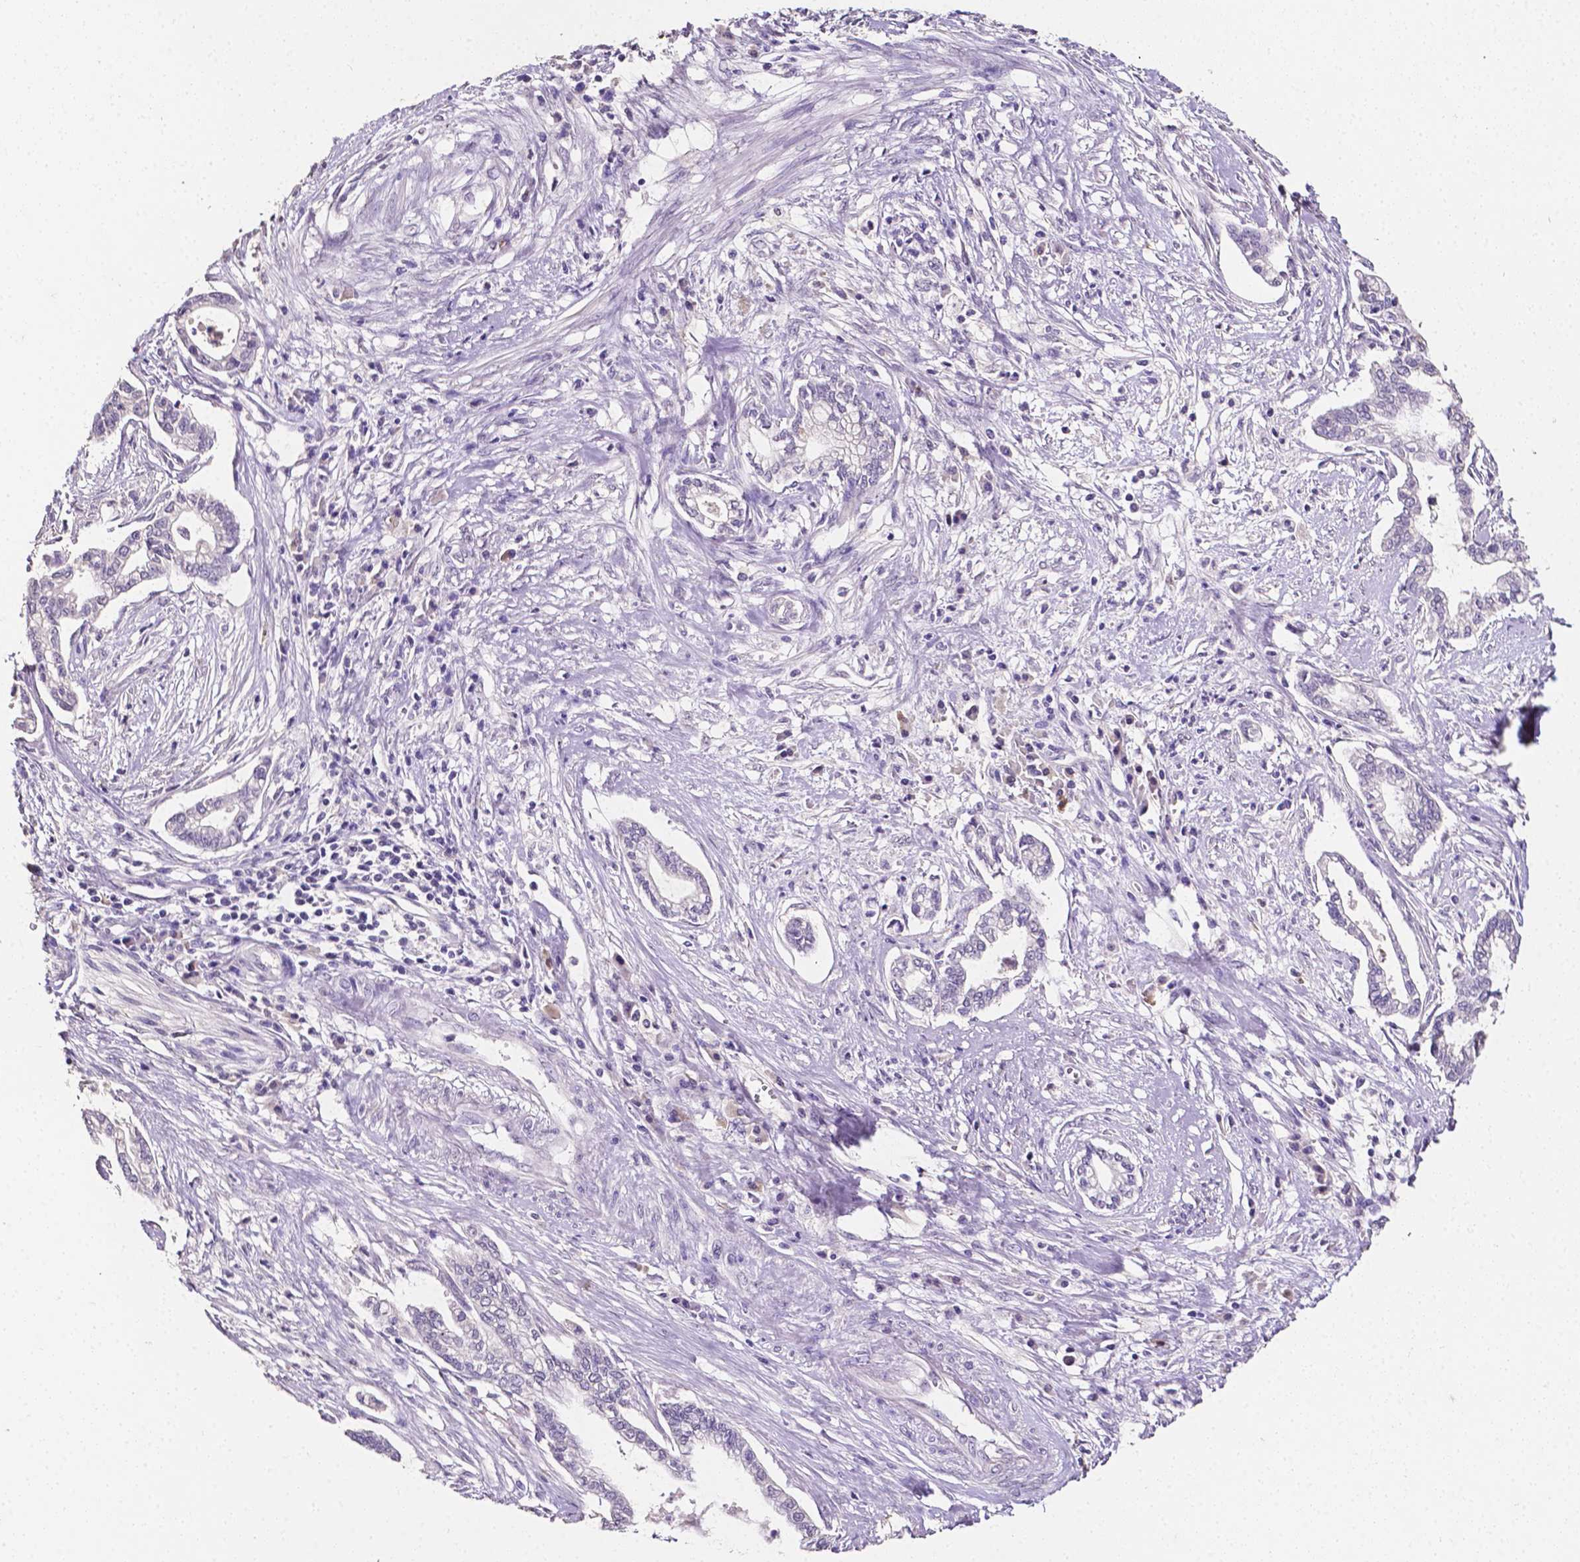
{"staining": {"intensity": "negative", "quantity": "none", "location": "none"}, "tissue": "cervical cancer", "cell_type": "Tumor cells", "image_type": "cancer", "snomed": [{"axis": "morphology", "description": "Adenocarcinoma, NOS"}, {"axis": "topography", "description": "Cervix"}], "caption": "Immunohistochemistry of human cervical cancer (adenocarcinoma) displays no positivity in tumor cells.", "gene": "PSAT1", "patient": {"sex": "female", "age": 62}}